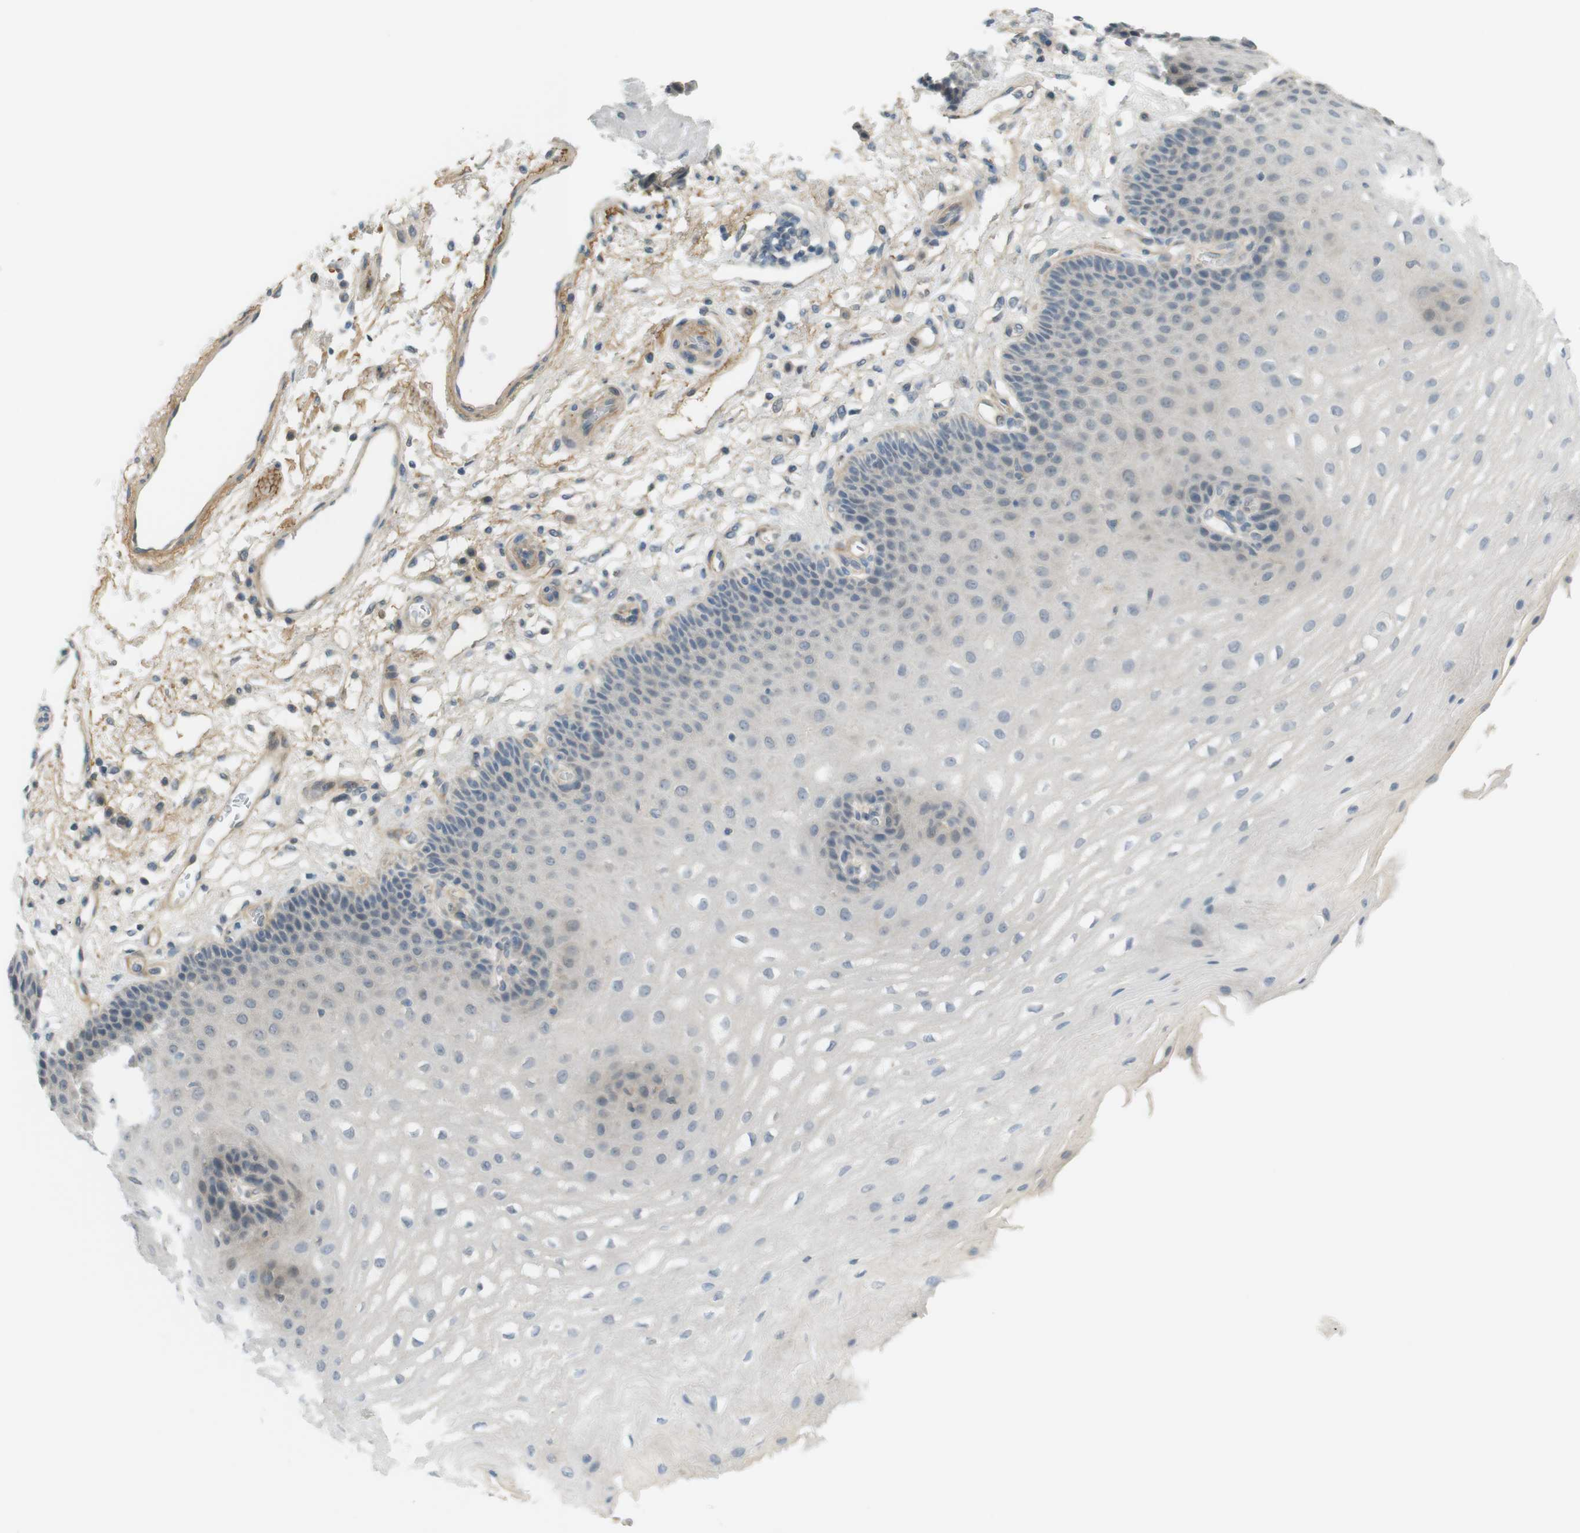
{"staining": {"intensity": "negative", "quantity": "none", "location": "none"}, "tissue": "esophagus", "cell_type": "Squamous epithelial cells", "image_type": "normal", "snomed": [{"axis": "morphology", "description": "Normal tissue, NOS"}, {"axis": "topography", "description": "Esophagus"}], "caption": "Normal esophagus was stained to show a protein in brown. There is no significant positivity in squamous epithelial cells.", "gene": "UGT8", "patient": {"sex": "male", "age": 54}}